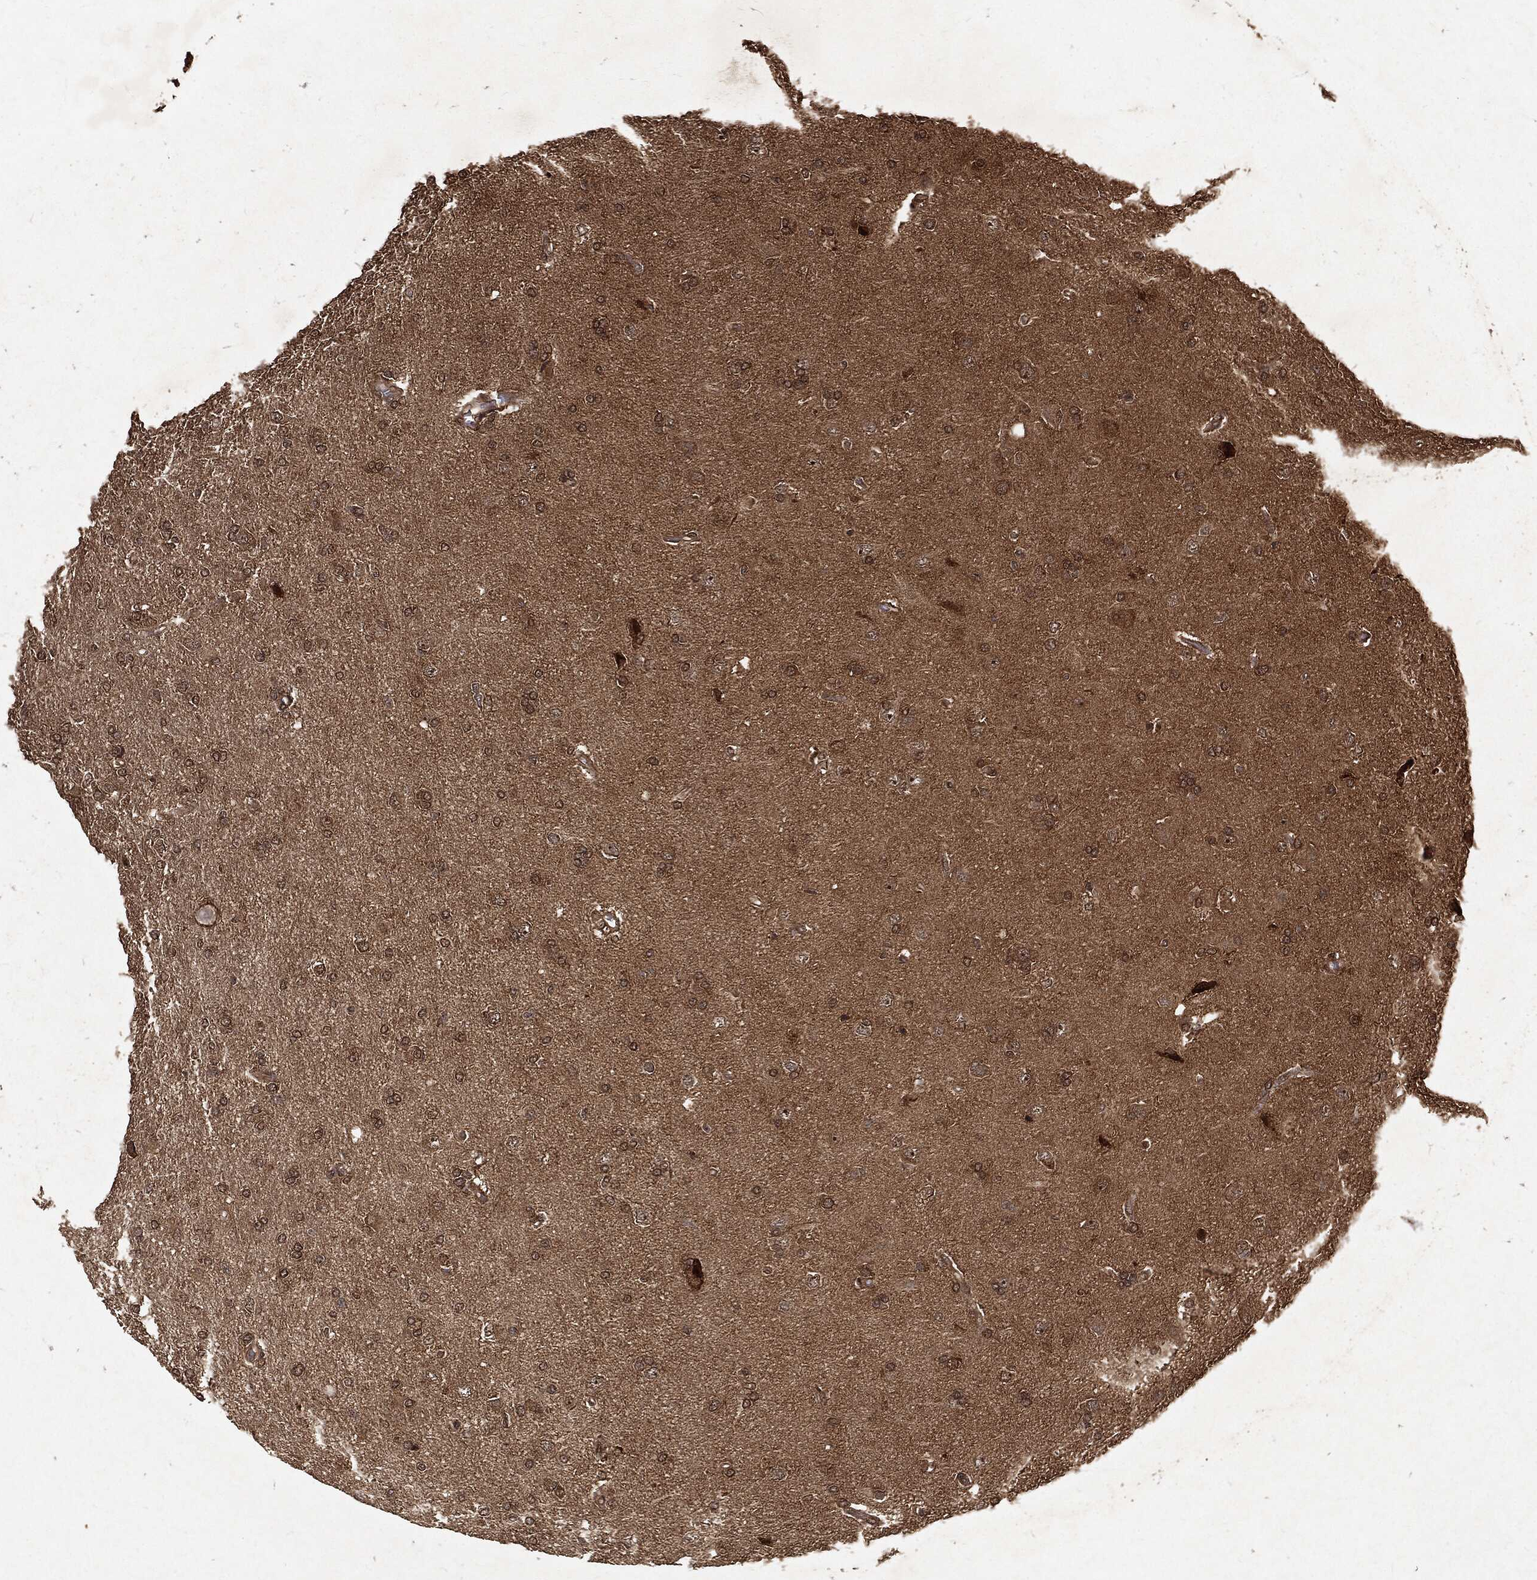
{"staining": {"intensity": "weak", "quantity": ">75%", "location": "cytoplasmic/membranous"}, "tissue": "glioma", "cell_type": "Tumor cells", "image_type": "cancer", "snomed": [{"axis": "morphology", "description": "Glioma, malignant, High grade"}, {"axis": "topography", "description": "Cerebral cortex"}], "caption": "About >75% of tumor cells in human glioma show weak cytoplasmic/membranous protein expression as visualized by brown immunohistochemical staining.", "gene": "ZNF226", "patient": {"sex": "male", "age": 70}}